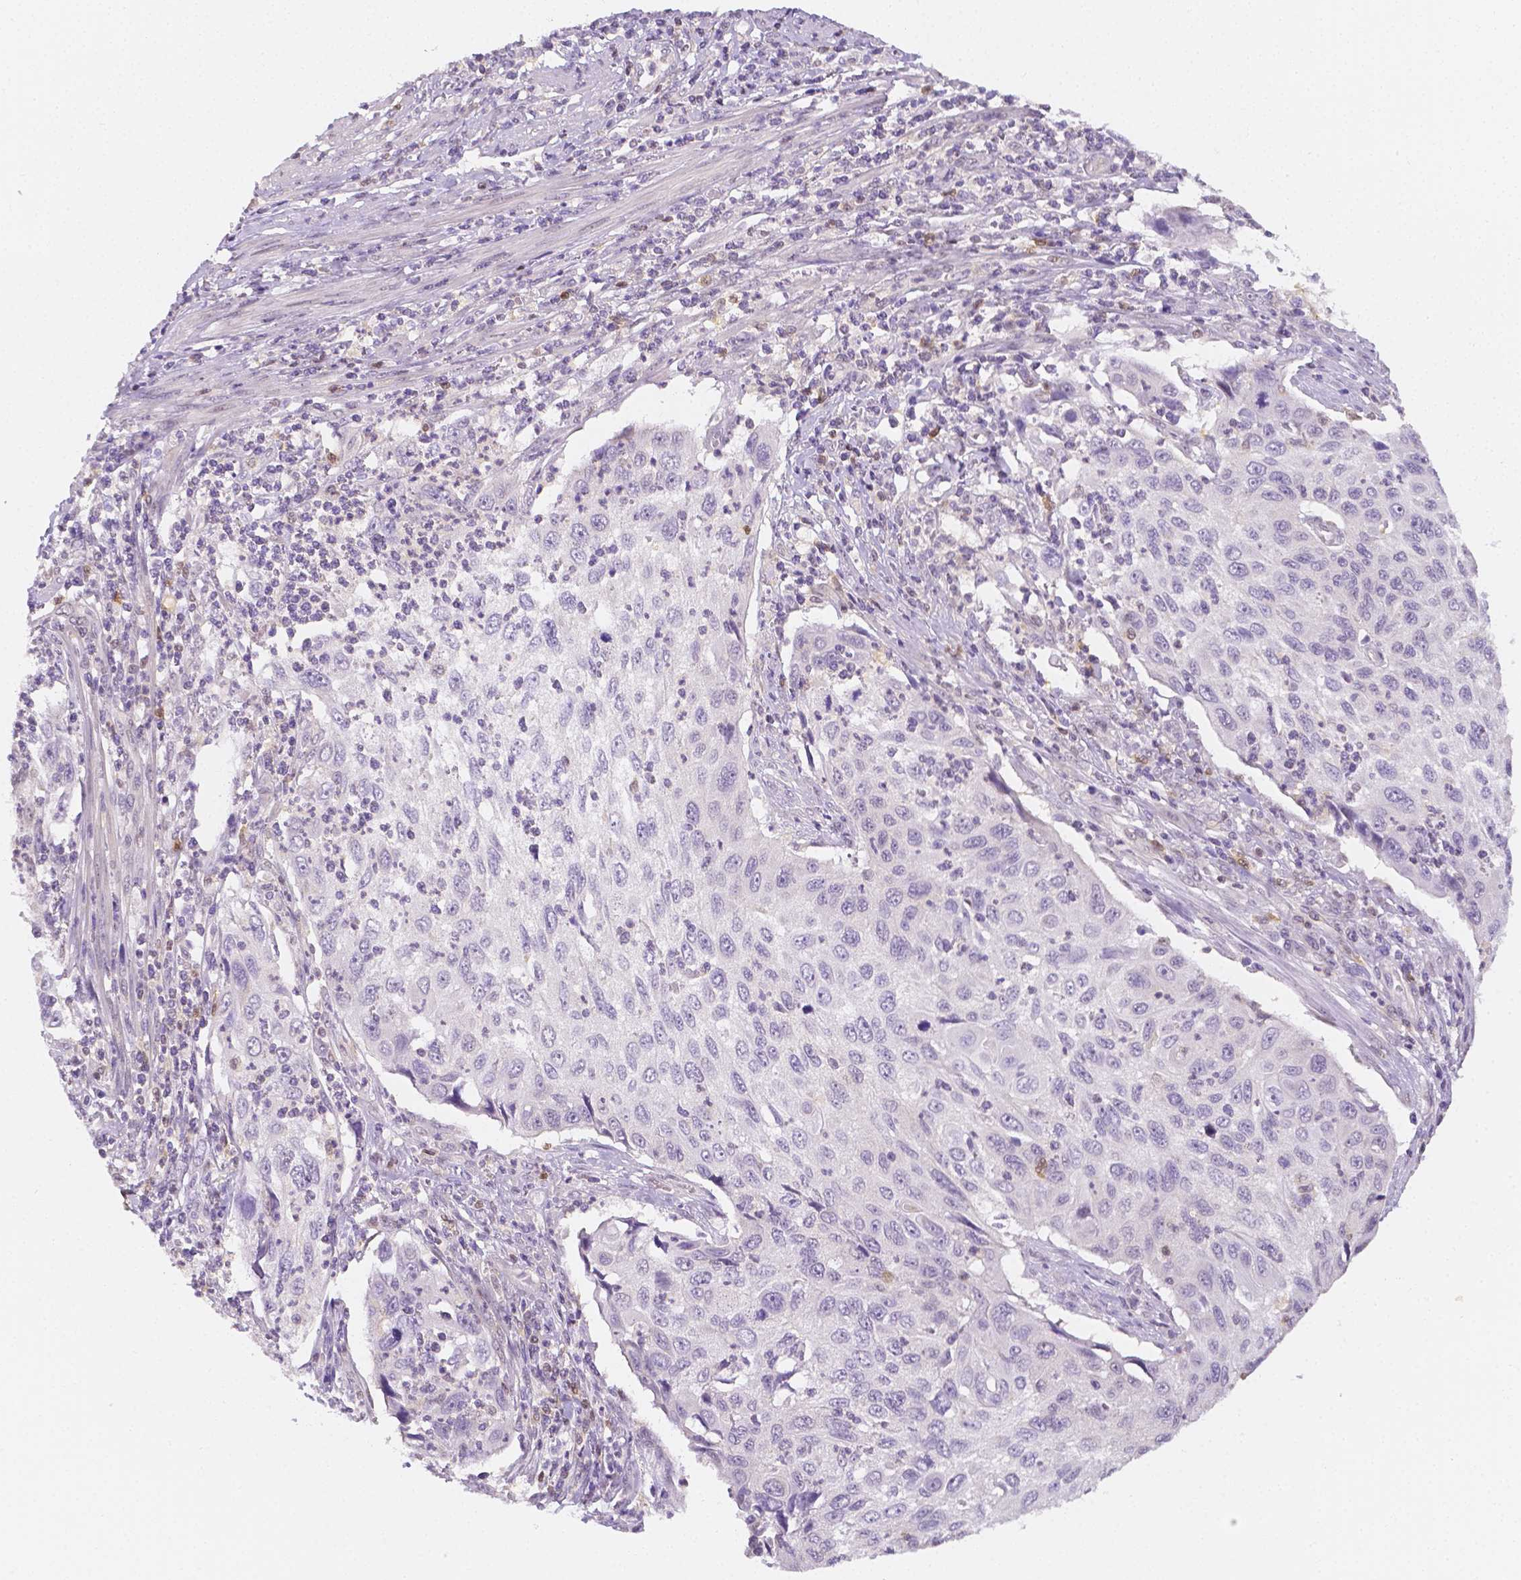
{"staining": {"intensity": "negative", "quantity": "none", "location": "none"}, "tissue": "cervical cancer", "cell_type": "Tumor cells", "image_type": "cancer", "snomed": [{"axis": "morphology", "description": "Squamous cell carcinoma, NOS"}, {"axis": "topography", "description": "Cervix"}], "caption": "Squamous cell carcinoma (cervical) was stained to show a protein in brown. There is no significant positivity in tumor cells.", "gene": "SGTB", "patient": {"sex": "female", "age": 70}}